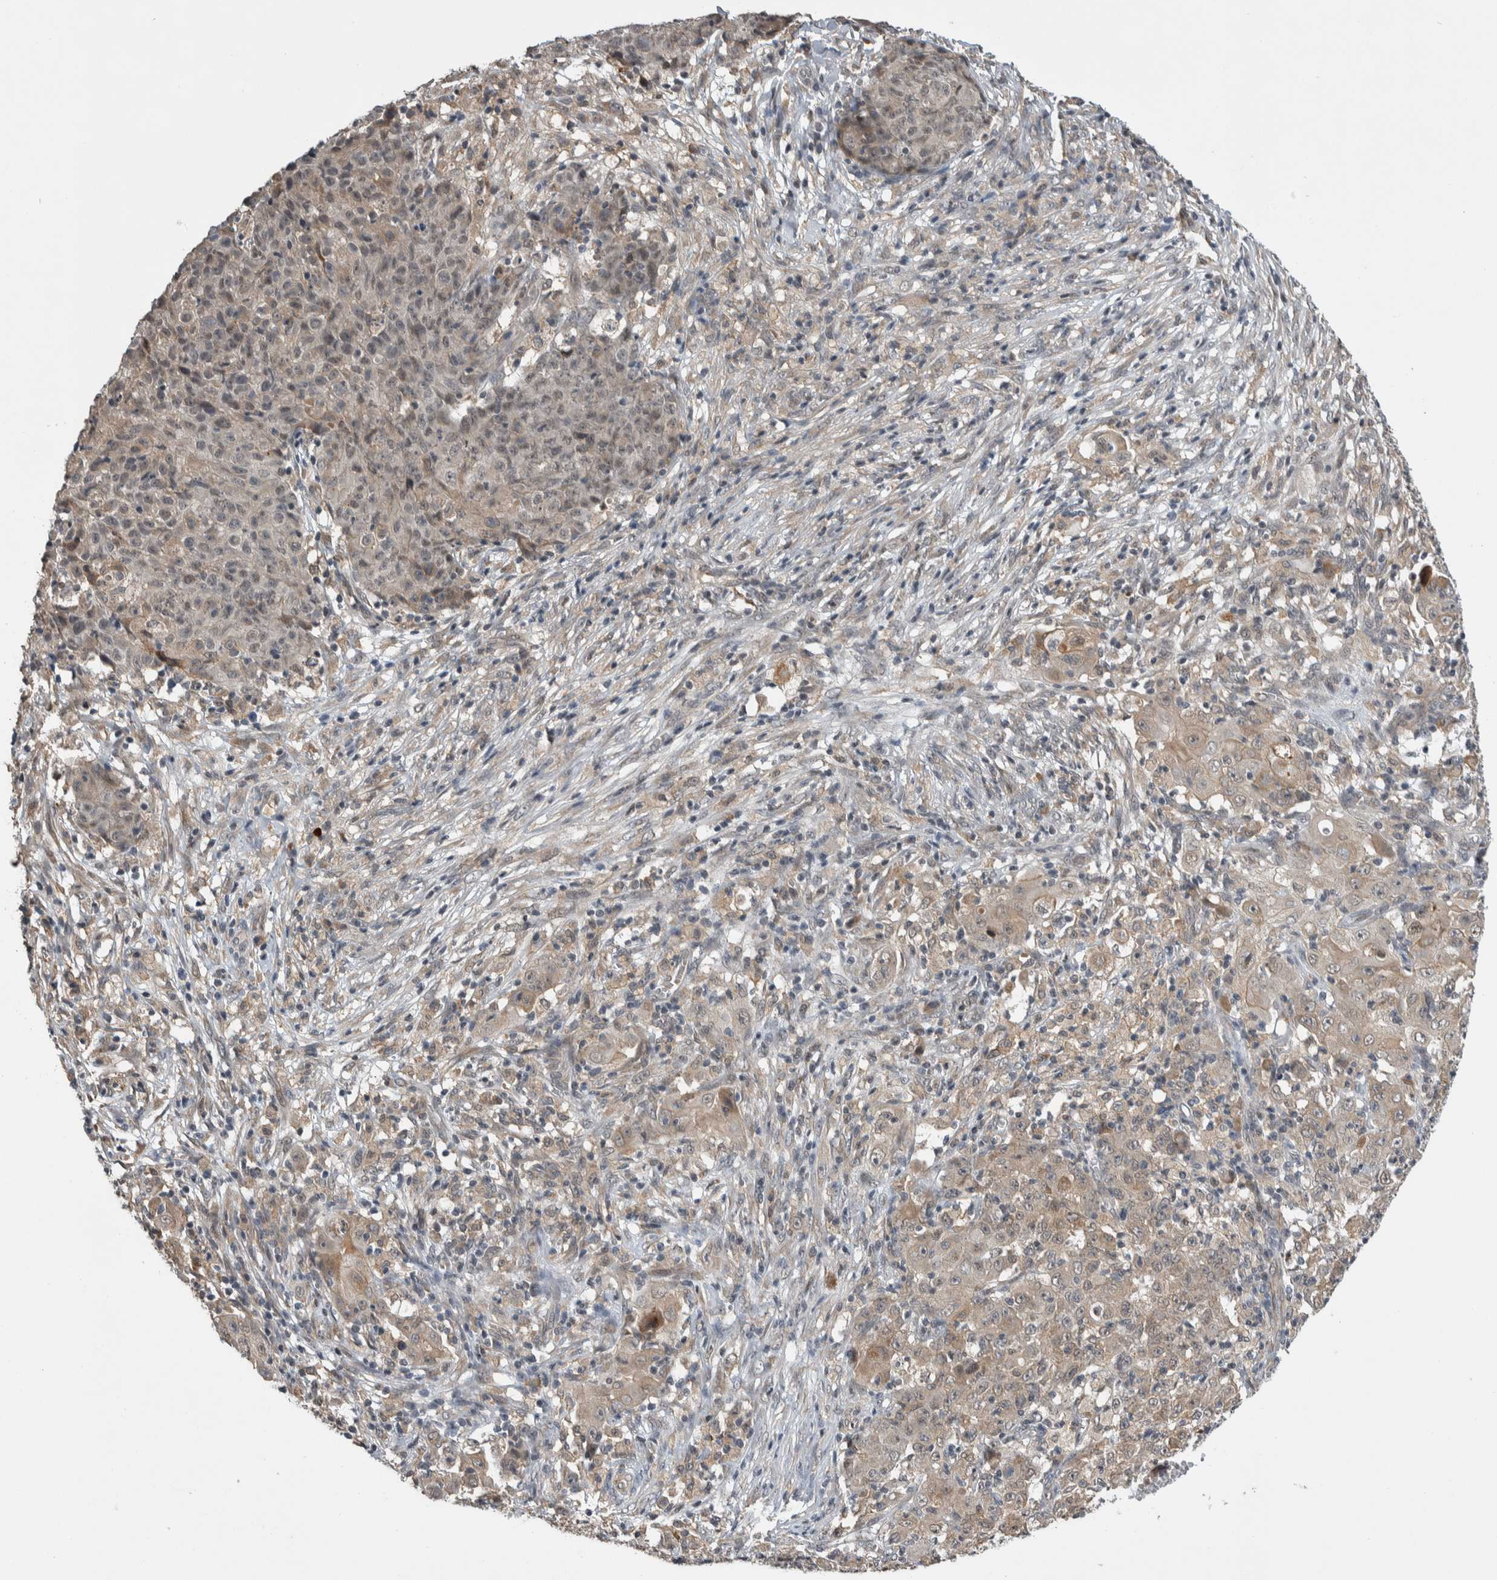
{"staining": {"intensity": "weak", "quantity": "<25%", "location": "nuclear"}, "tissue": "ovarian cancer", "cell_type": "Tumor cells", "image_type": "cancer", "snomed": [{"axis": "morphology", "description": "Carcinoma, endometroid"}, {"axis": "topography", "description": "Ovary"}], "caption": "IHC histopathology image of neoplastic tissue: endometroid carcinoma (ovarian) stained with DAB (3,3'-diaminobenzidine) reveals no significant protein expression in tumor cells. (DAB (3,3'-diaminobenzidine) immunohistochemistry (IHC) with hematoxylin counter stain).", "gene": "PRDM4", "patient": {"sex": "female", "age": 42}}